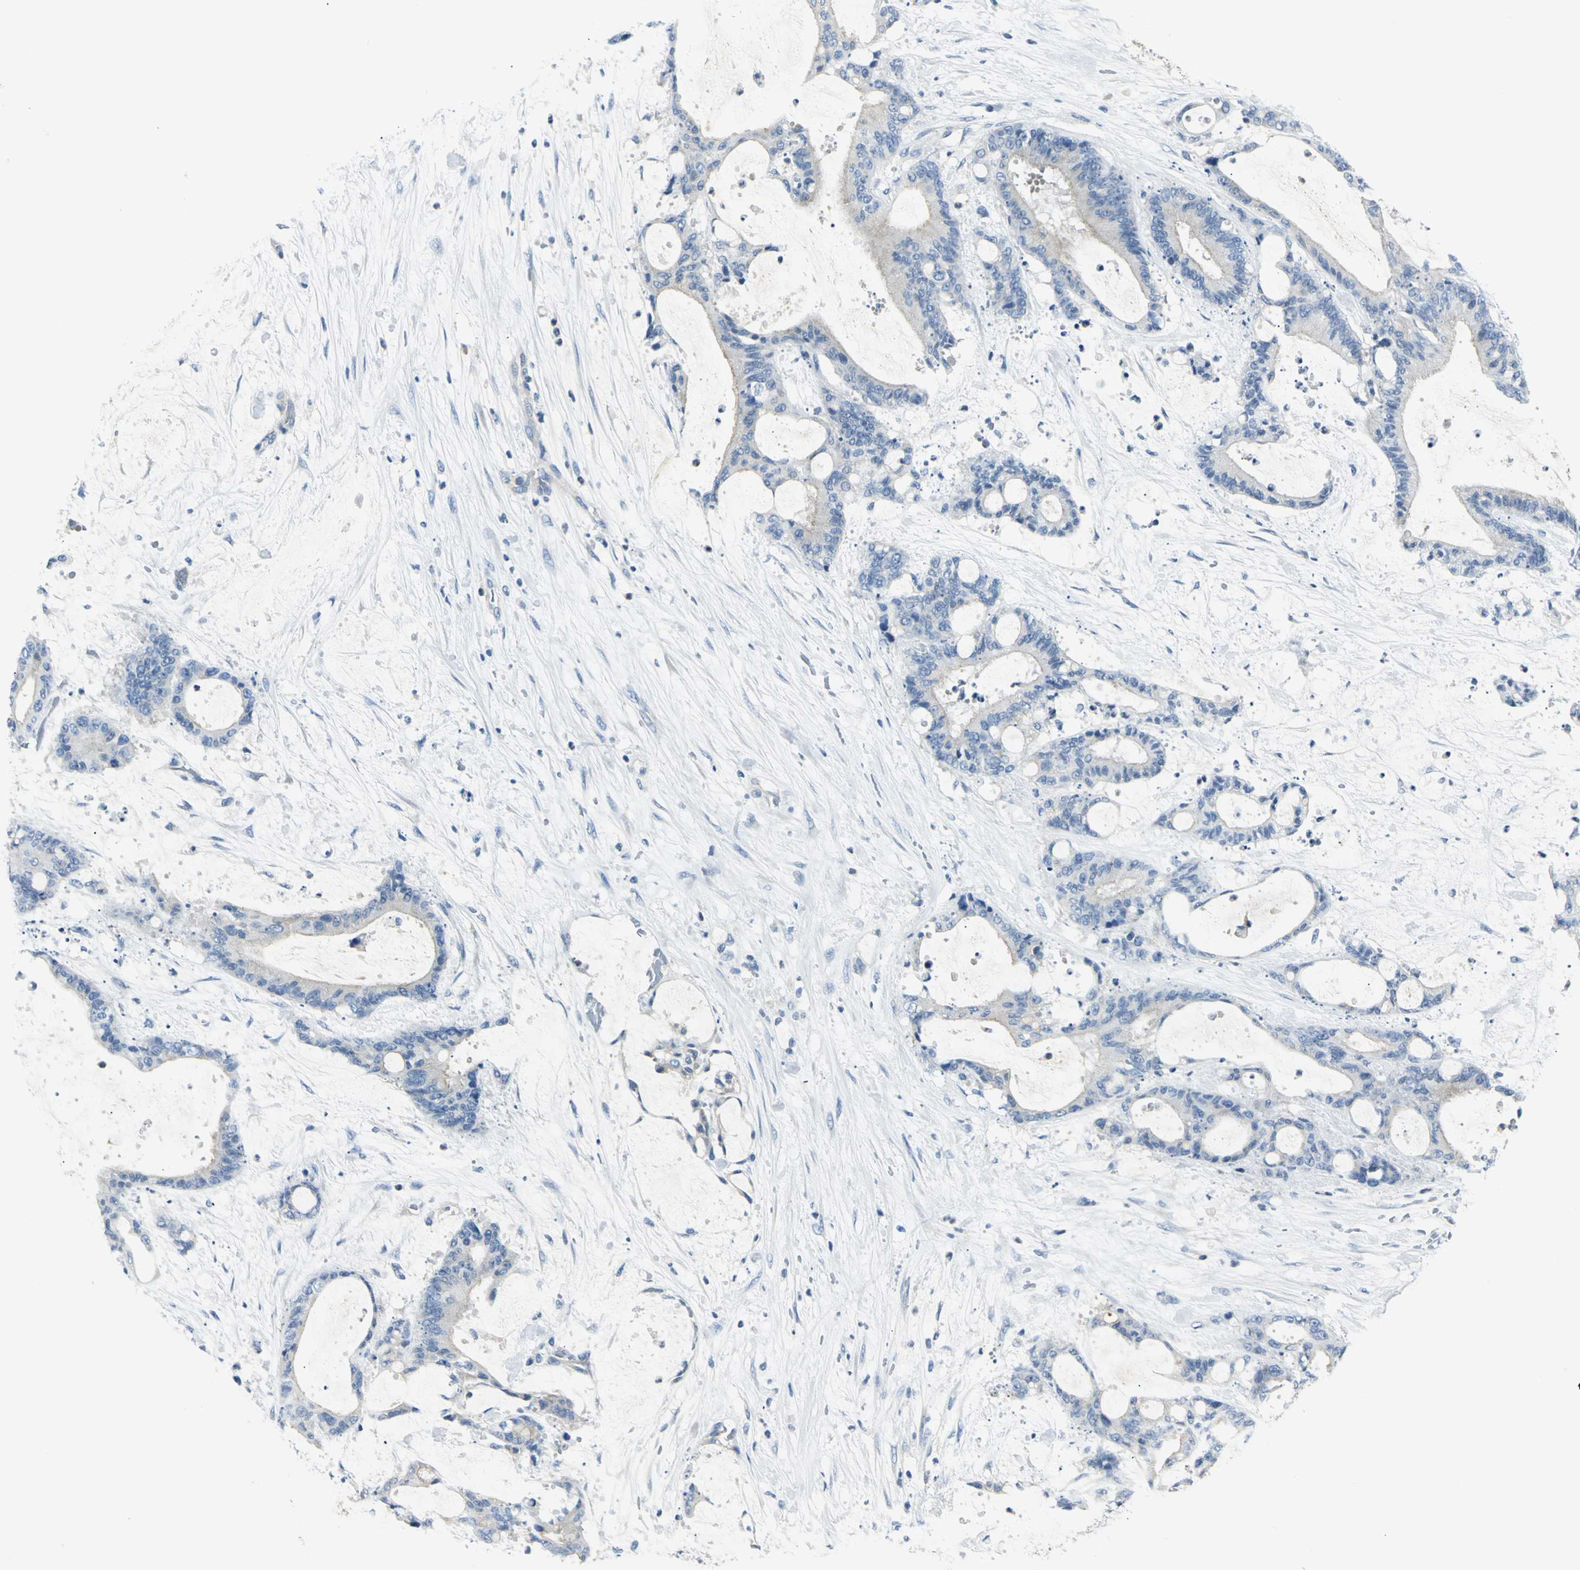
{"staining": {"intensity": "negative", "quantity": "none", "location": "none"}, "tissue": "liver cancer", "cell_type": "Tumor cells", "image_type": "cancer", "snomed": [{"axis": "morphology", "description": "Cholangiocarcinoma"}, {"axis": "topography", "description": "Liver"}], "caption": "Immunohistochemistry image of neoplastic tissue: liver cancer stained with DAB (3,3'-diaminobenzidine) exhibits no significant protein positivity in tumor cells.", "gene": "RIPOR1", "patient": {"sex": "female", "age": 73}}